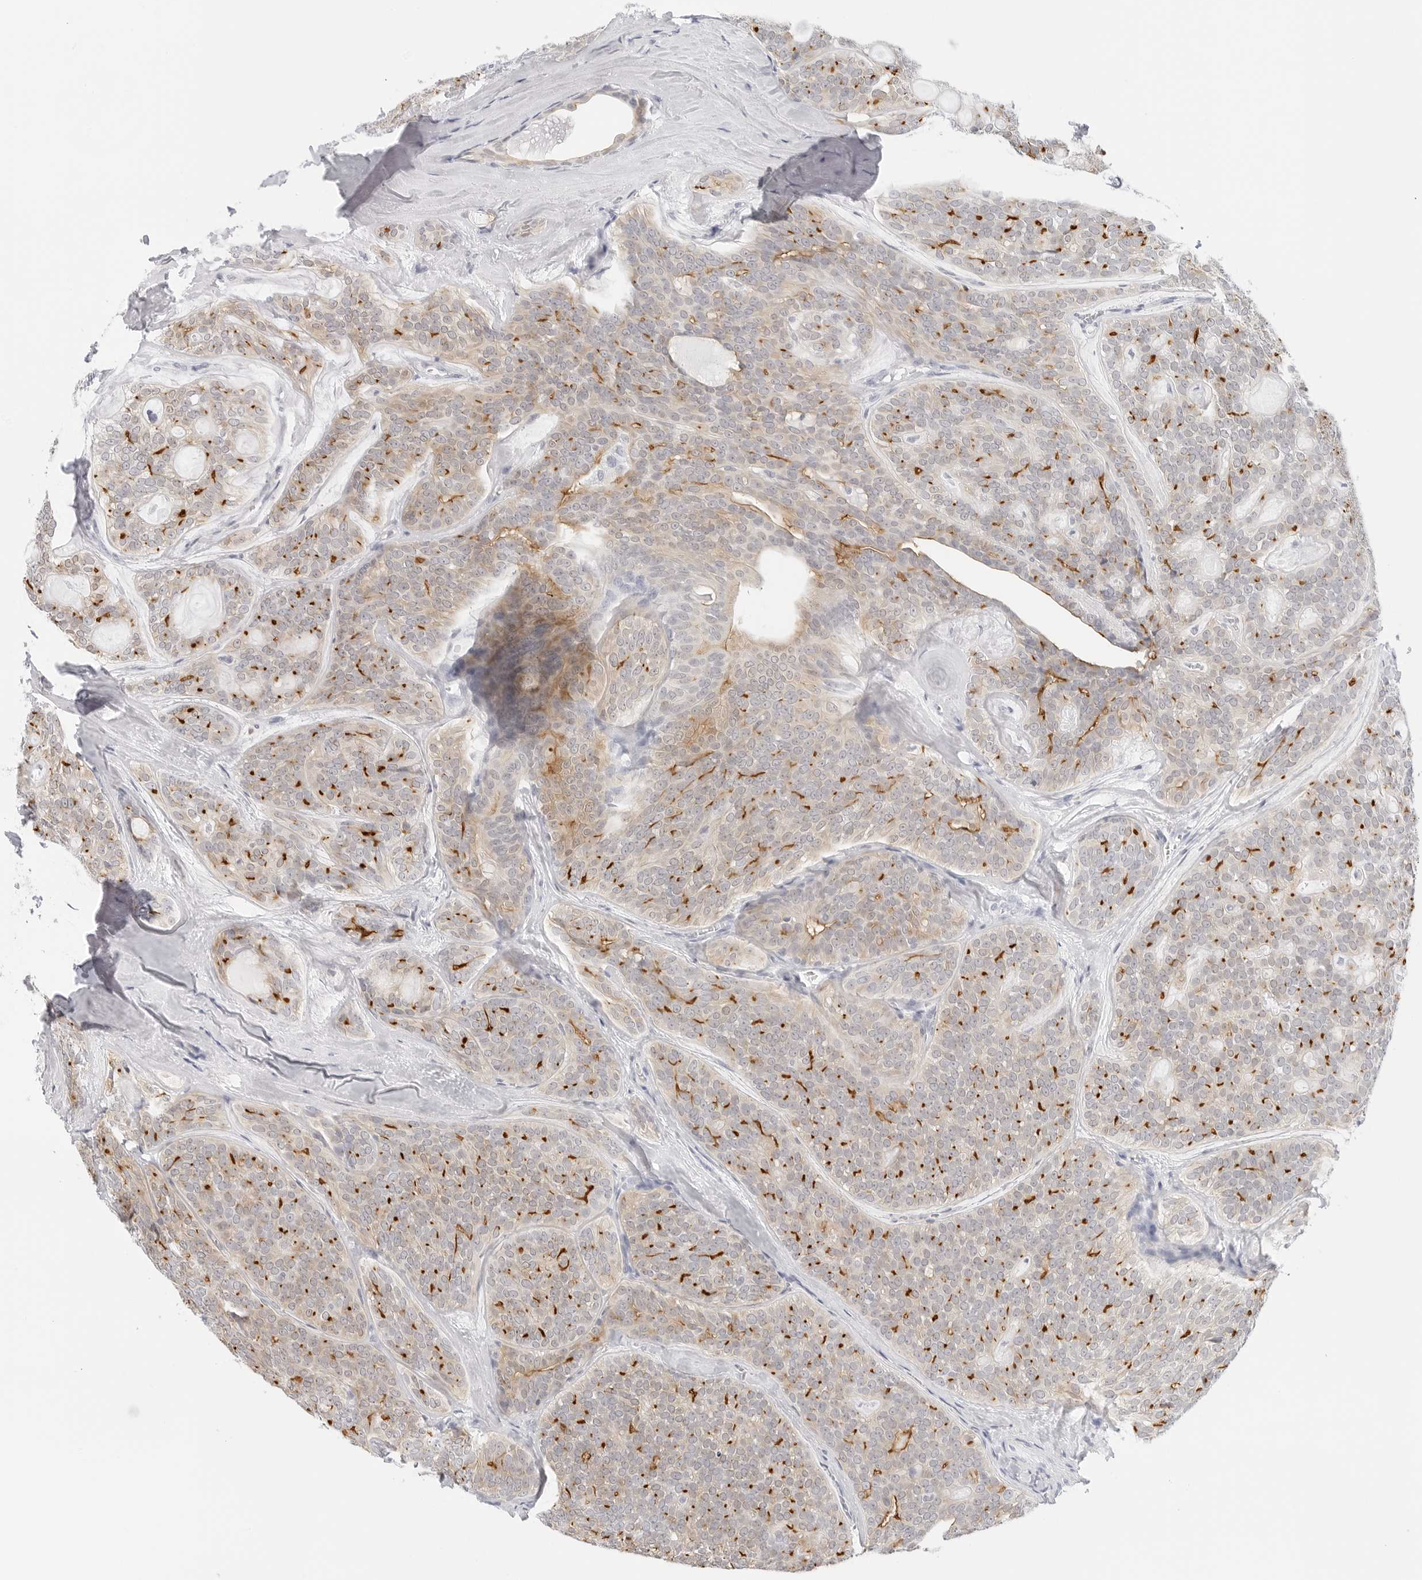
{"staining": {"intensity": "strong", "quantity": "25%-75%", "location": "cytoplasmic/membranous"}, "tissue": "head and neck cancer", "cell_type": "Tumor cells", "image_type": "cancer", "snomed": [{"axis": "morphology", "description": "Adenocarcinoma, NOS"}, {"axis": "topography", "description": "Head-Neck"}], "caption": "Tumor cells display high levels of strong cytoplasmic/membranous expression in approximately 25%-75% of cells in head and neck cancer (adenocarcinoma).", "gene": "SLC9A3R1", "patient": {"sex": "male", "age": 66}}